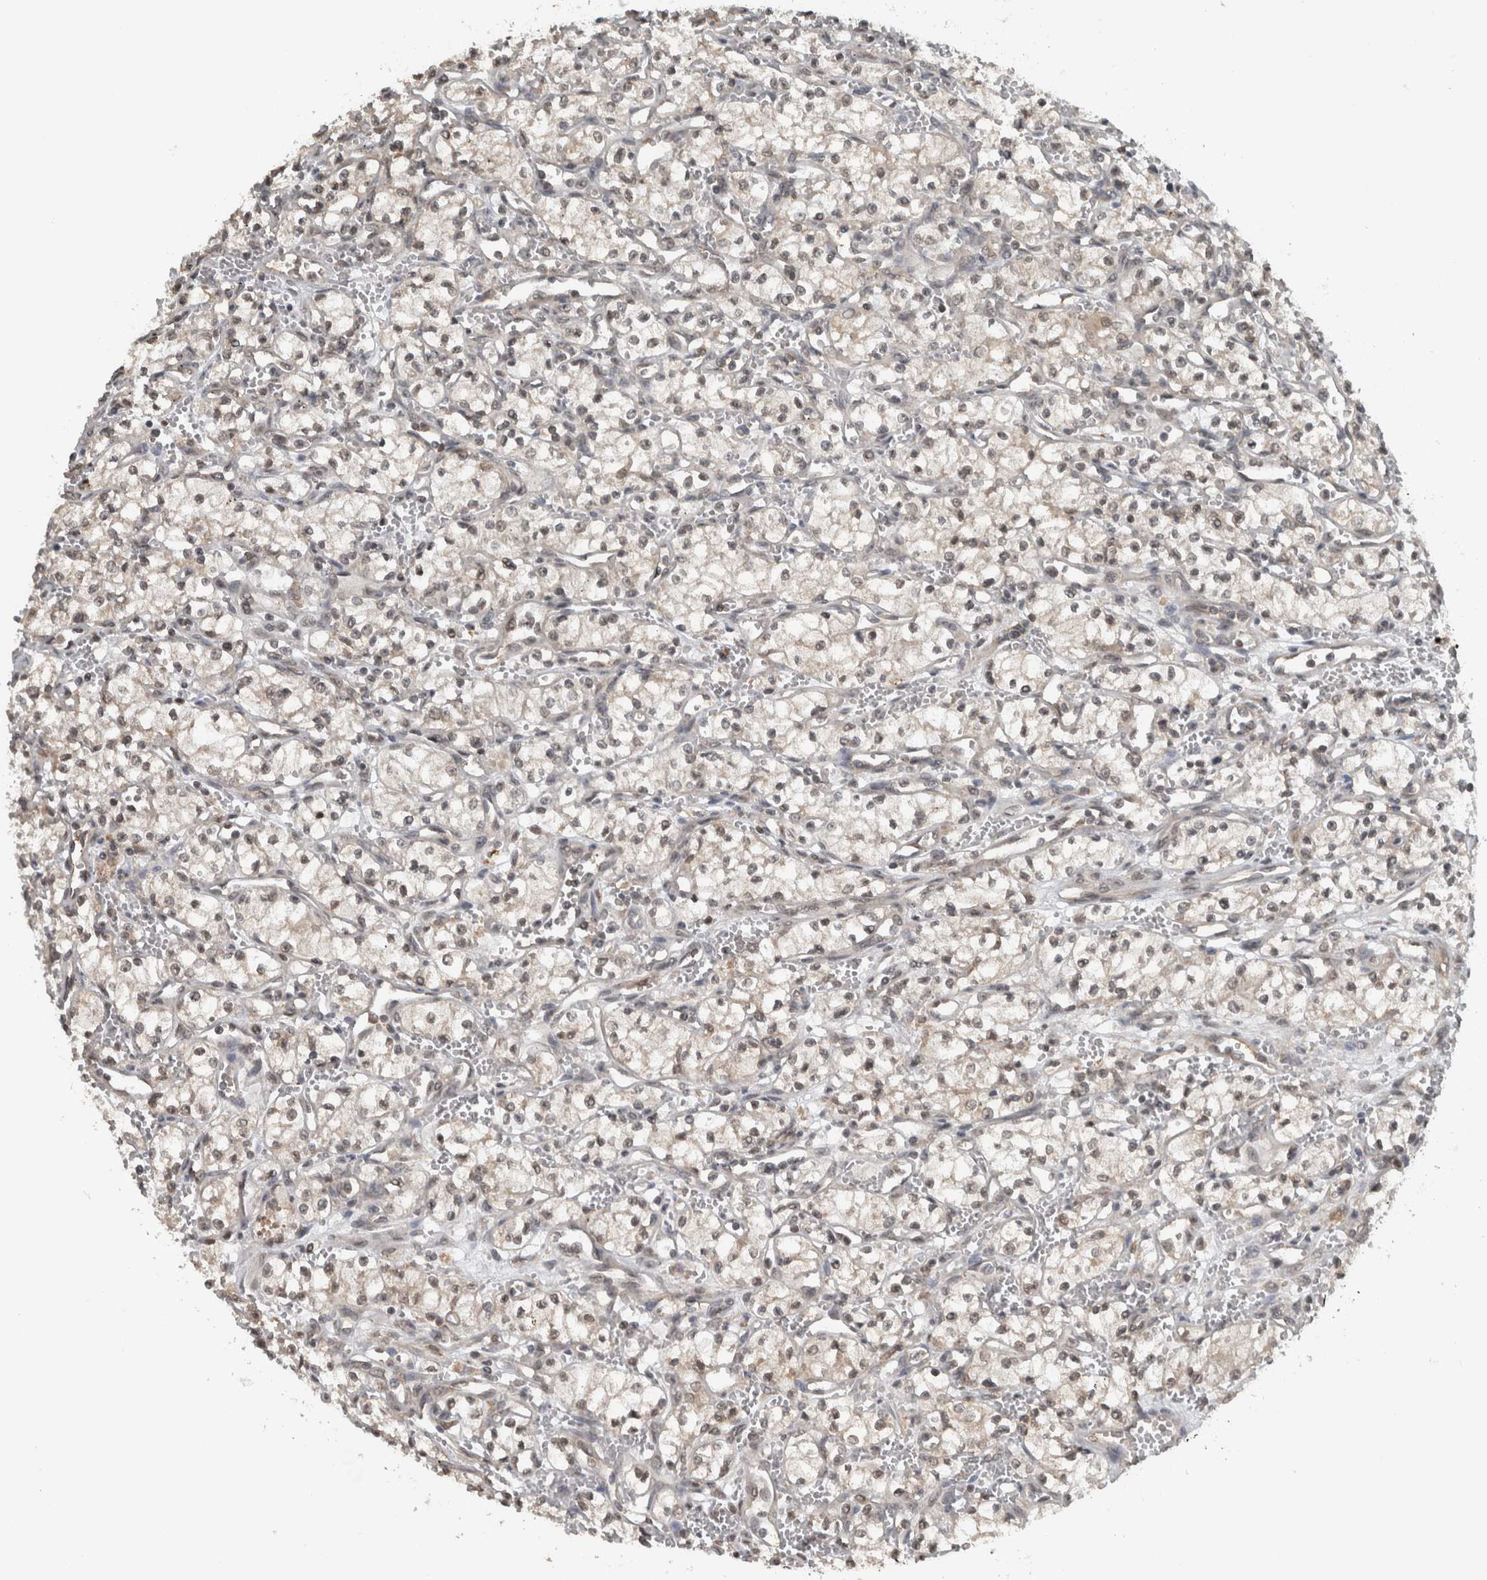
{"staining": {"intensity": "weak", "quantity": "25%-75%", "location": "nuclear"}, "tissue": "renal cancer", "cell_type": "Tumor cells", "image_type": "cancer", "snomed": [{"axis": "morphology", "description": "Adenocarcinoma, NOS"}, {"axis": "topography", "description": "Kidney"}], "caption": "Immunohistochemical staining of adenocarcinoma (renal) displays low levels of weak nuclear protein positivity in approximately 25%-75% of tumor cells. (Brightfield microscopy of DAB IHC at high magnification).", "gene": "SPAG7", "patient": {"sex": "male", "age": 59}}